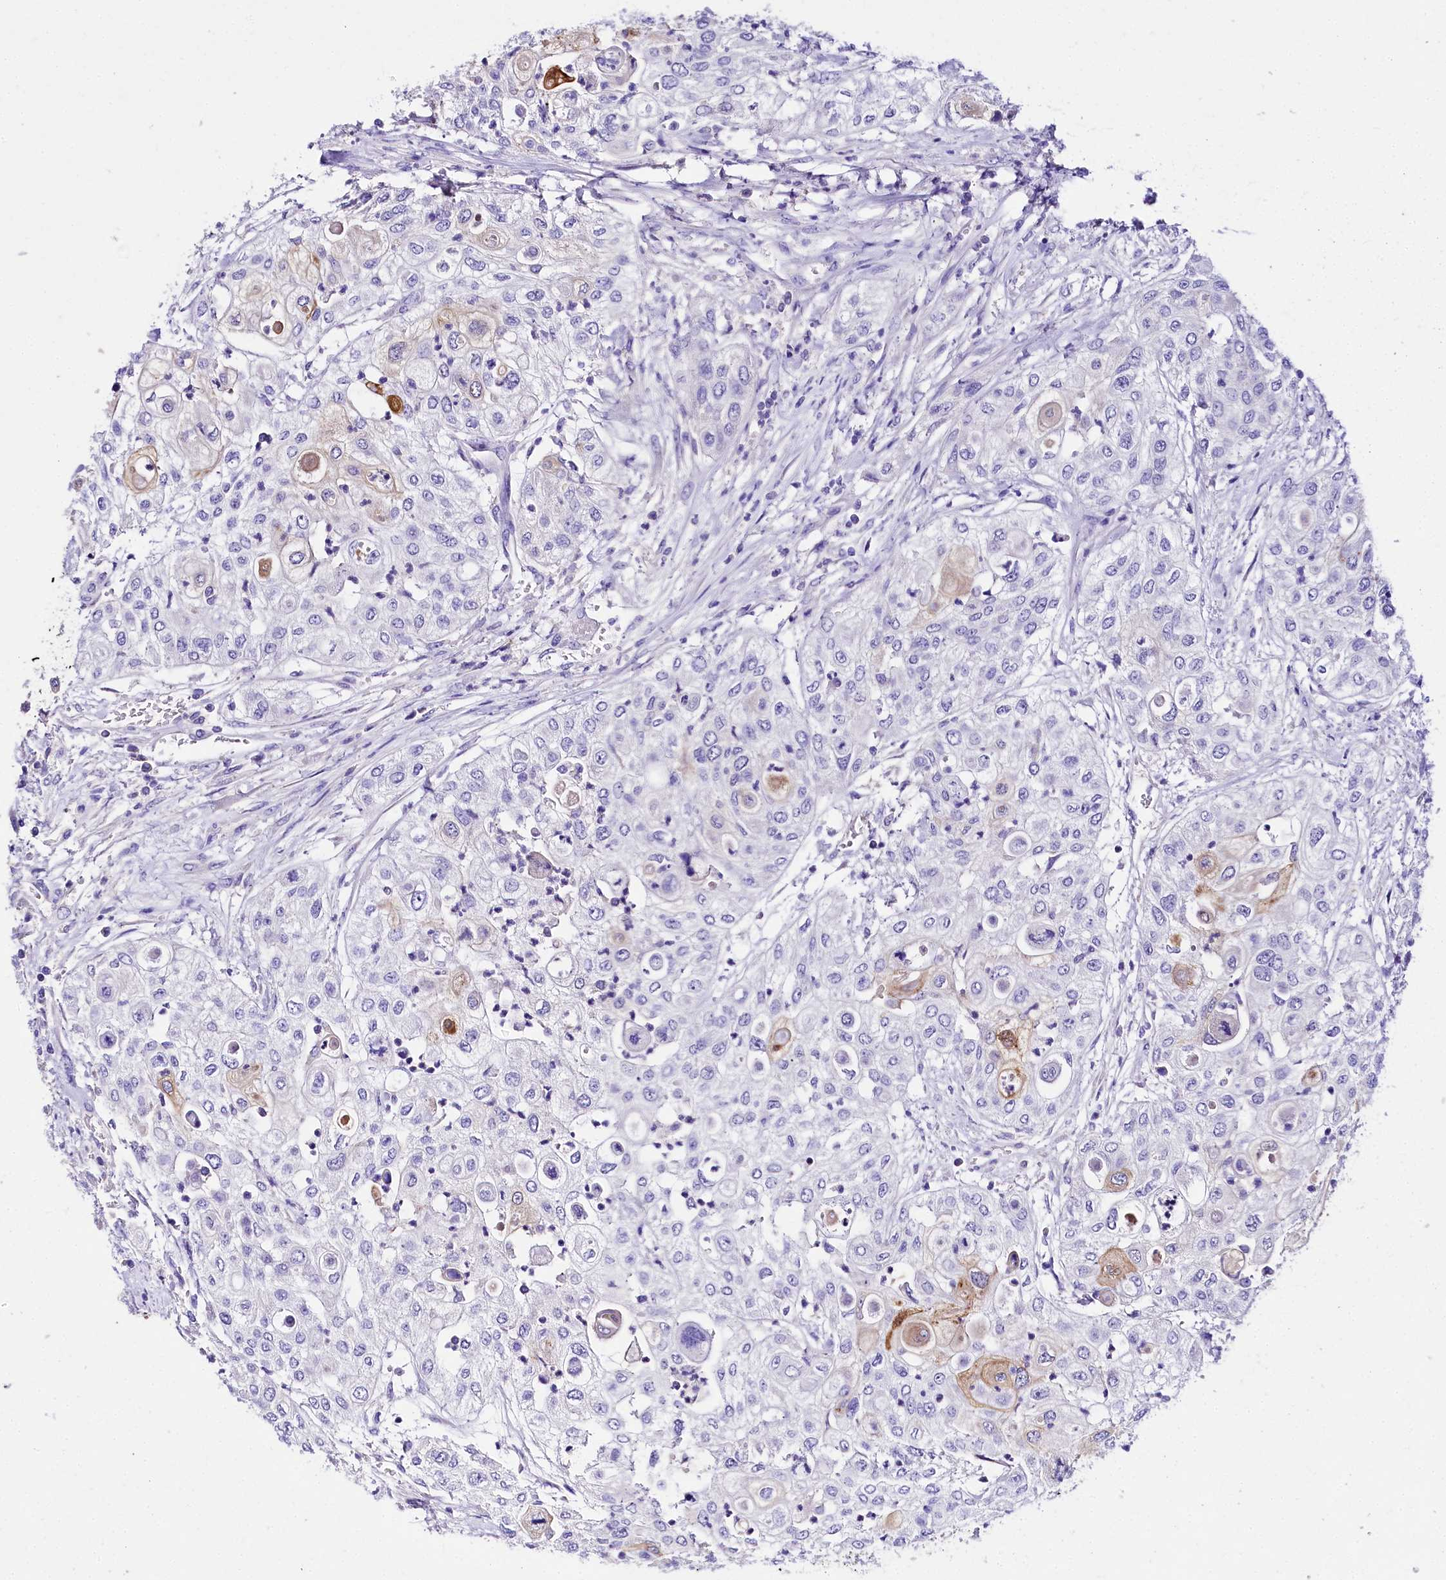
{"staining": {"intensity": "moderate", "quantity": "<25%", "location": "cytoplasmic/membranous"}, "tissue": "urothelial cancer", "cell_type": "Tumor cells", "image_type": "cancer", "snomed": [{"axis": "morphology", "description": "Urothelial carcinoma, High grade"}, {"axis": "topography", "description": "Urinary bladder"}], "caption": "Immunohistochemical staining of human urothelial cancer shows low levels of moderate cytoplasmic/membranous staining in approximately <25% of tumor cells. (DAB (3,3'-diaminobenzidine) IHC with brightfield microscopy, high magnification).", "gene": "A2ML1", "patient": {"sex": "female", "age": 79}}